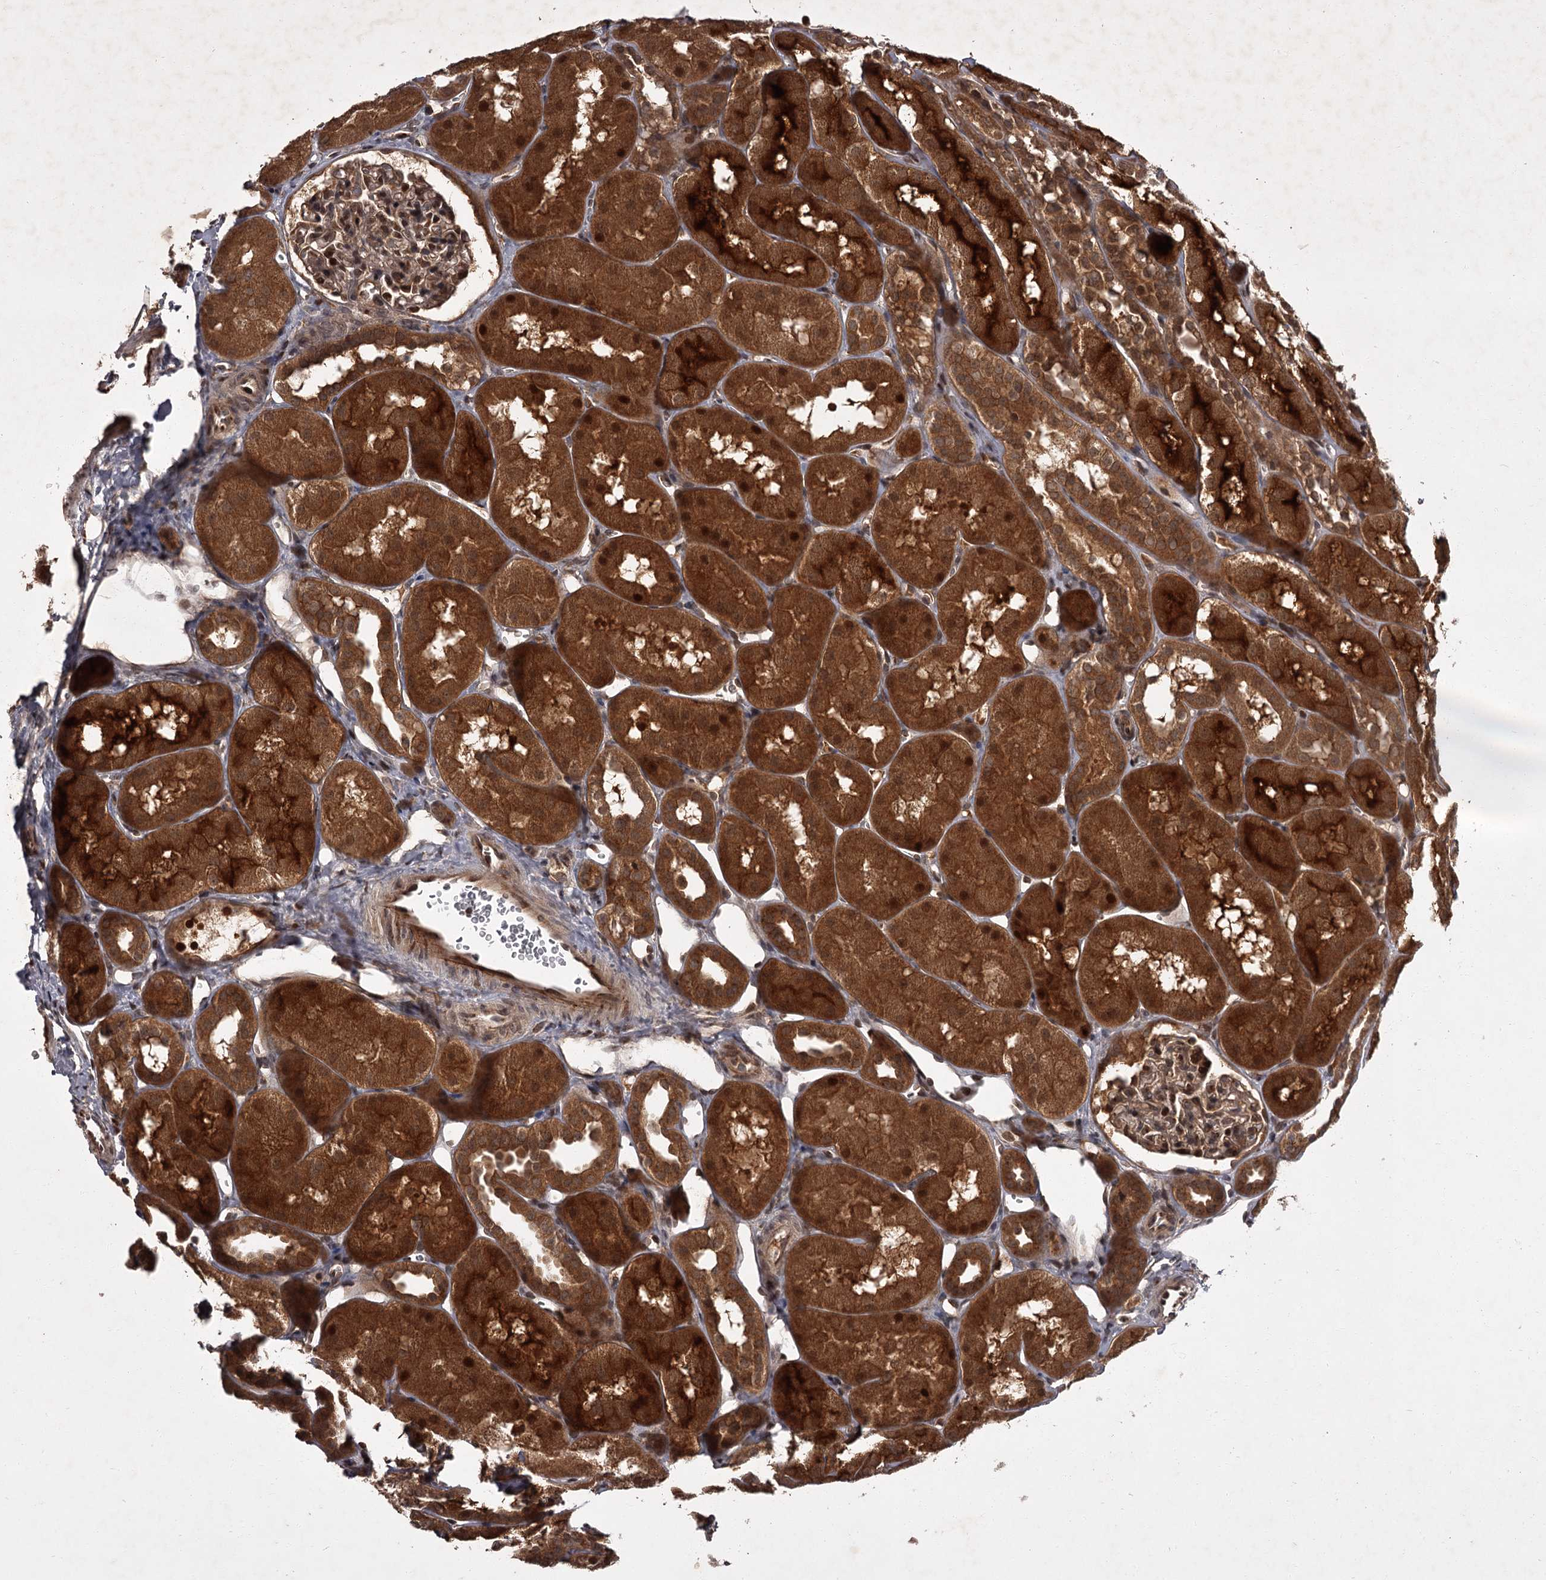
{"staining": {"intensity": "moderate", "quantity": "25%-75%", "location": "cytoplasmic/membranous"}, "tissue": "kidney", "cell_type": "Cells in glomeruli", "image_type": "normal", "snomed": [{"axis": "morphology", "description": "Normal tissue, NOS"}, {"axis": "topography", "description": "Kidney"}, {"axis": "topography", "description": "Urinary bladder"}], "caption": "Brown immunohistochemical staining in normal kidney reveals moderate cytoplasmic/membranous positivity in approximately 25%-75% of cells in glomeruli.", "gene": "TBC1D23", "patient": {"sex": "male", "age": 16}}